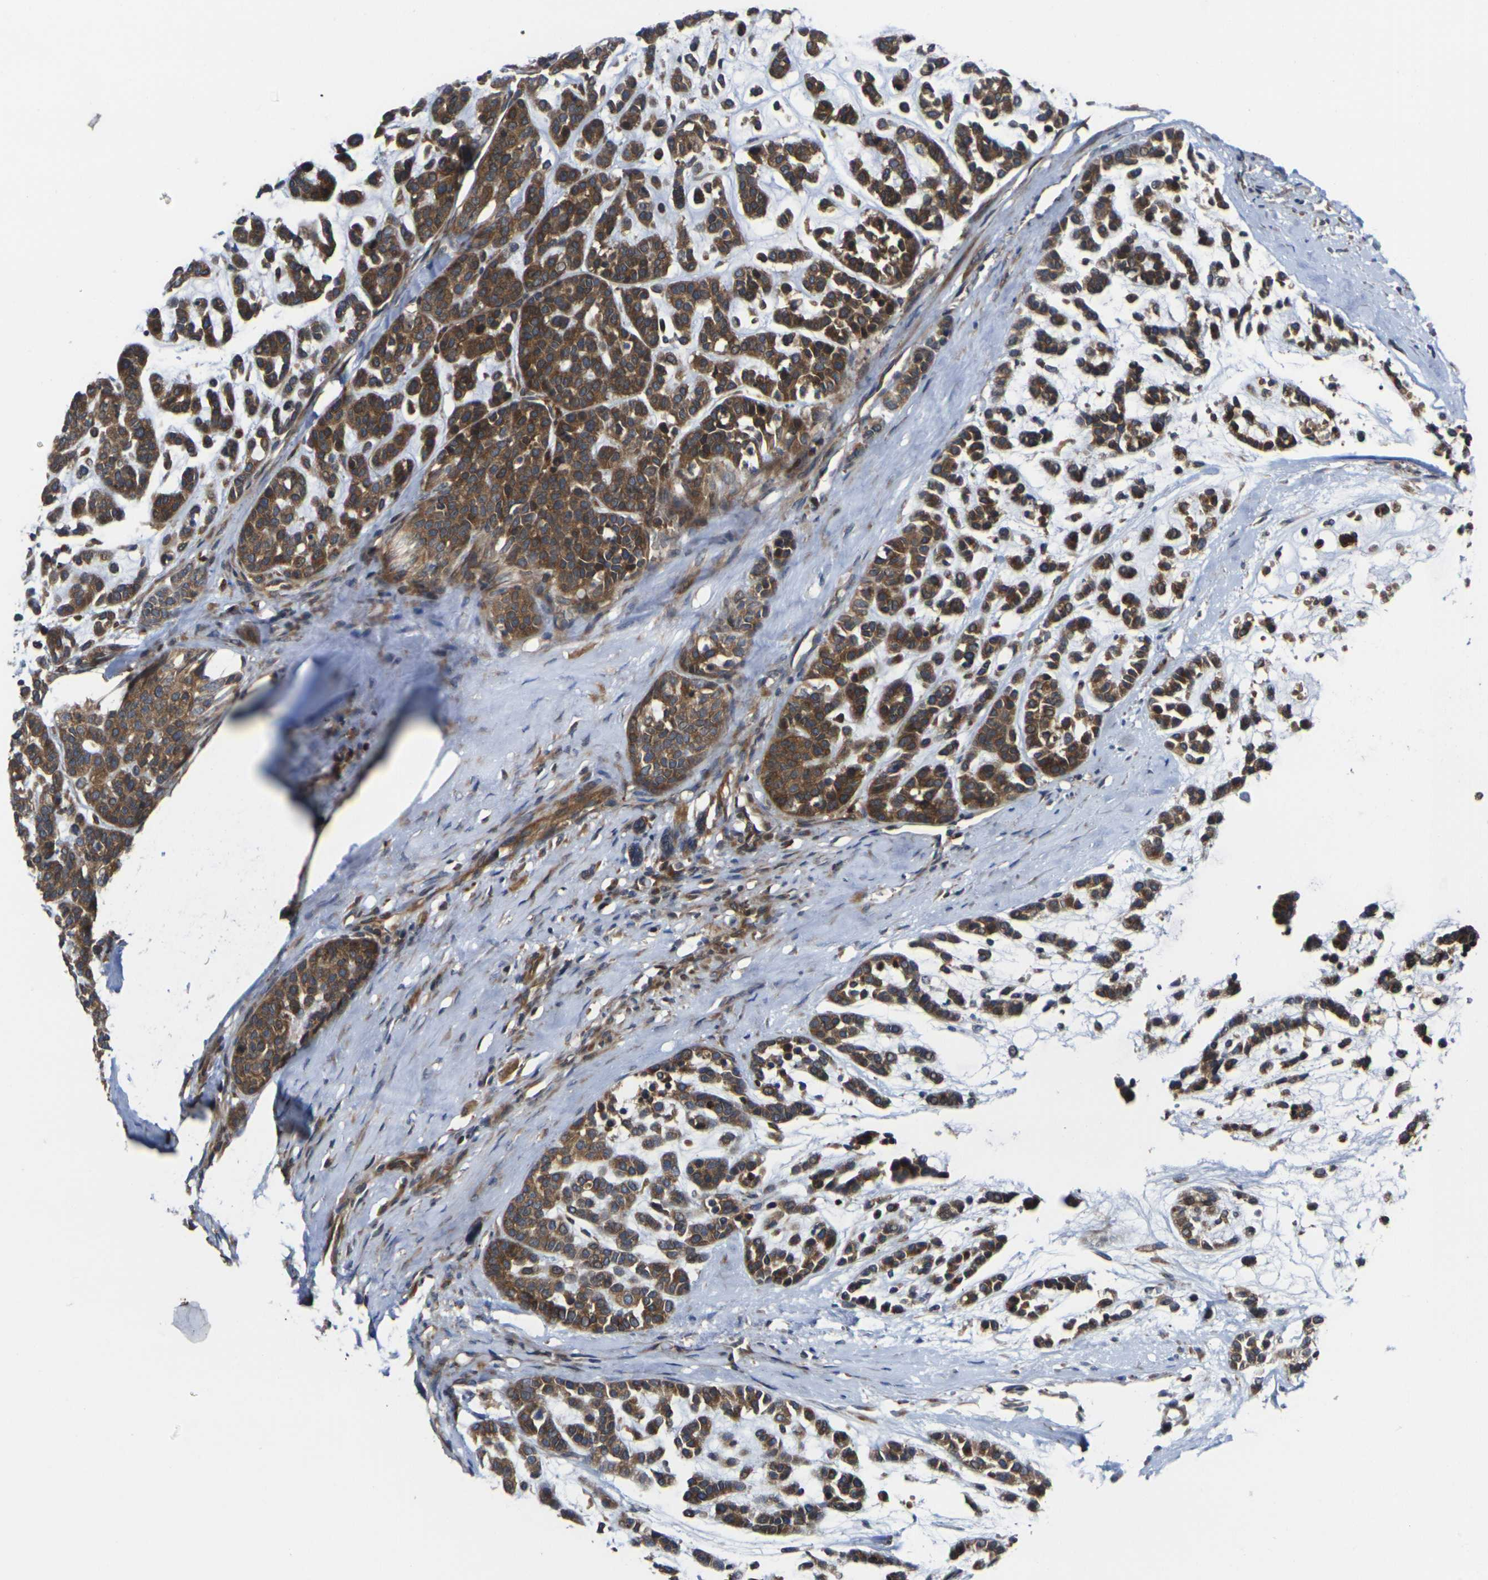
{"staining": {"intensity": "strong", "quantity": ">75%", "location": "cytoplasmic/membranous"}, "tissue": "head and neck cancer", "cell_type": "Tumor cells", "image_type": "cancer", "snomed": [{"axis": "morphology", "description": "Adenocarcinoma, NOS"}, {"axis": "morphology", "description": "Adenoma, NOS"}, {"axis": "topography", "description": "Head-Neck"}], "caption": "The immunohistochemical stain highlights strong cytoplasmic/membranous positivity in tumor cells of head and neck adenoma tissue.", "gene": "FZD1", "patient": {"sex": "female", "age": 55}}